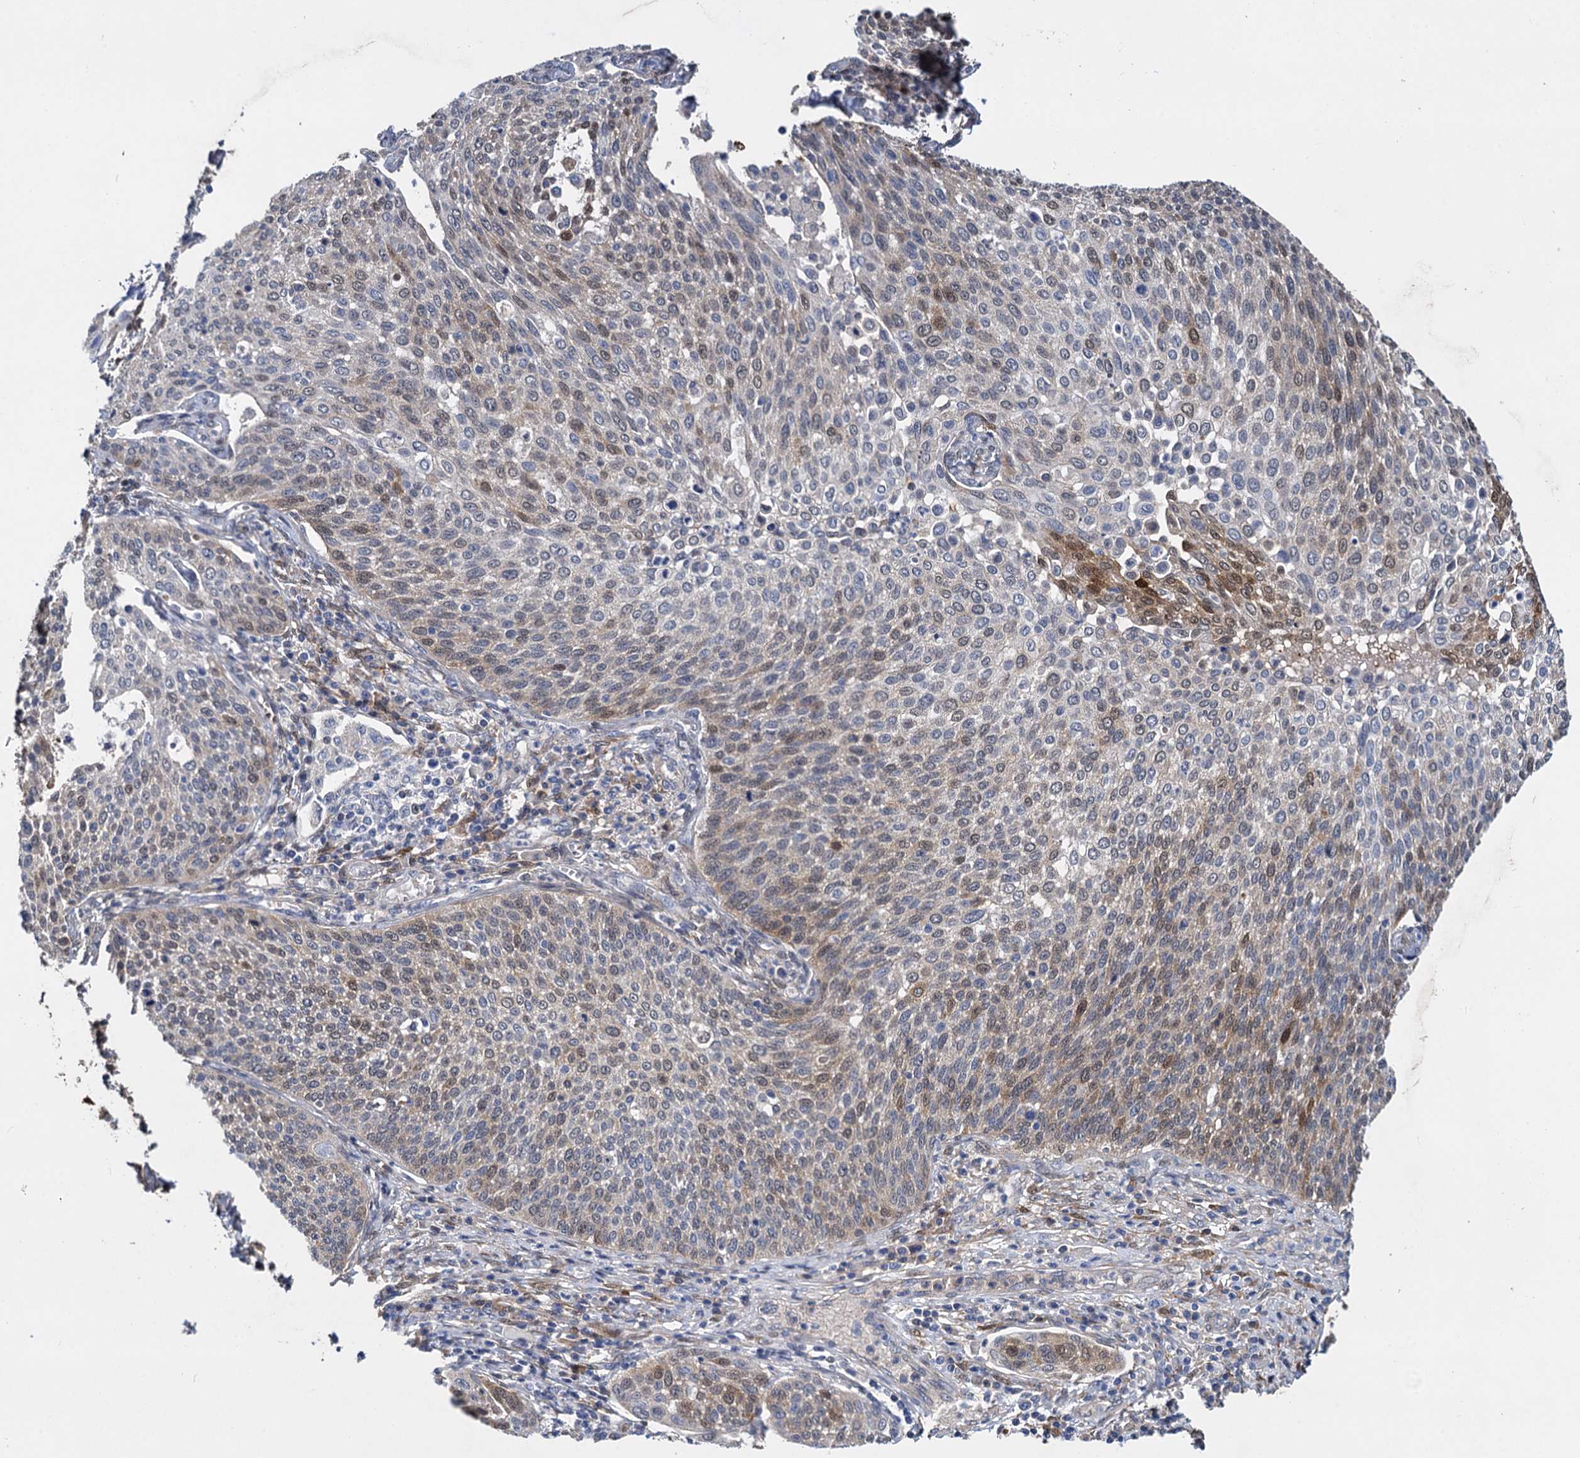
{"staining": {"intensity": "moderate", "quantity": "<25%", "location": "cytoplasmic/membranous"}, "tissue": "cervical cancer", "cell_type": "Tumor cells", "image_type": "cancer", "snomed": [{"axis": "morphology", "description": "Squamous cell carcinoma, NOS"}, {"axis": "topography", "description": "Cervix"}], "caption": "There is low levels of moderate cytoplasmic/membranous expression in tumor cells of cervical cancer (squamous cell carcinoma), as demonstrated by immunohistochemical staining (brown color).", "gene": "GSTM3", "patient": {"sex": "female", "age": 34}}